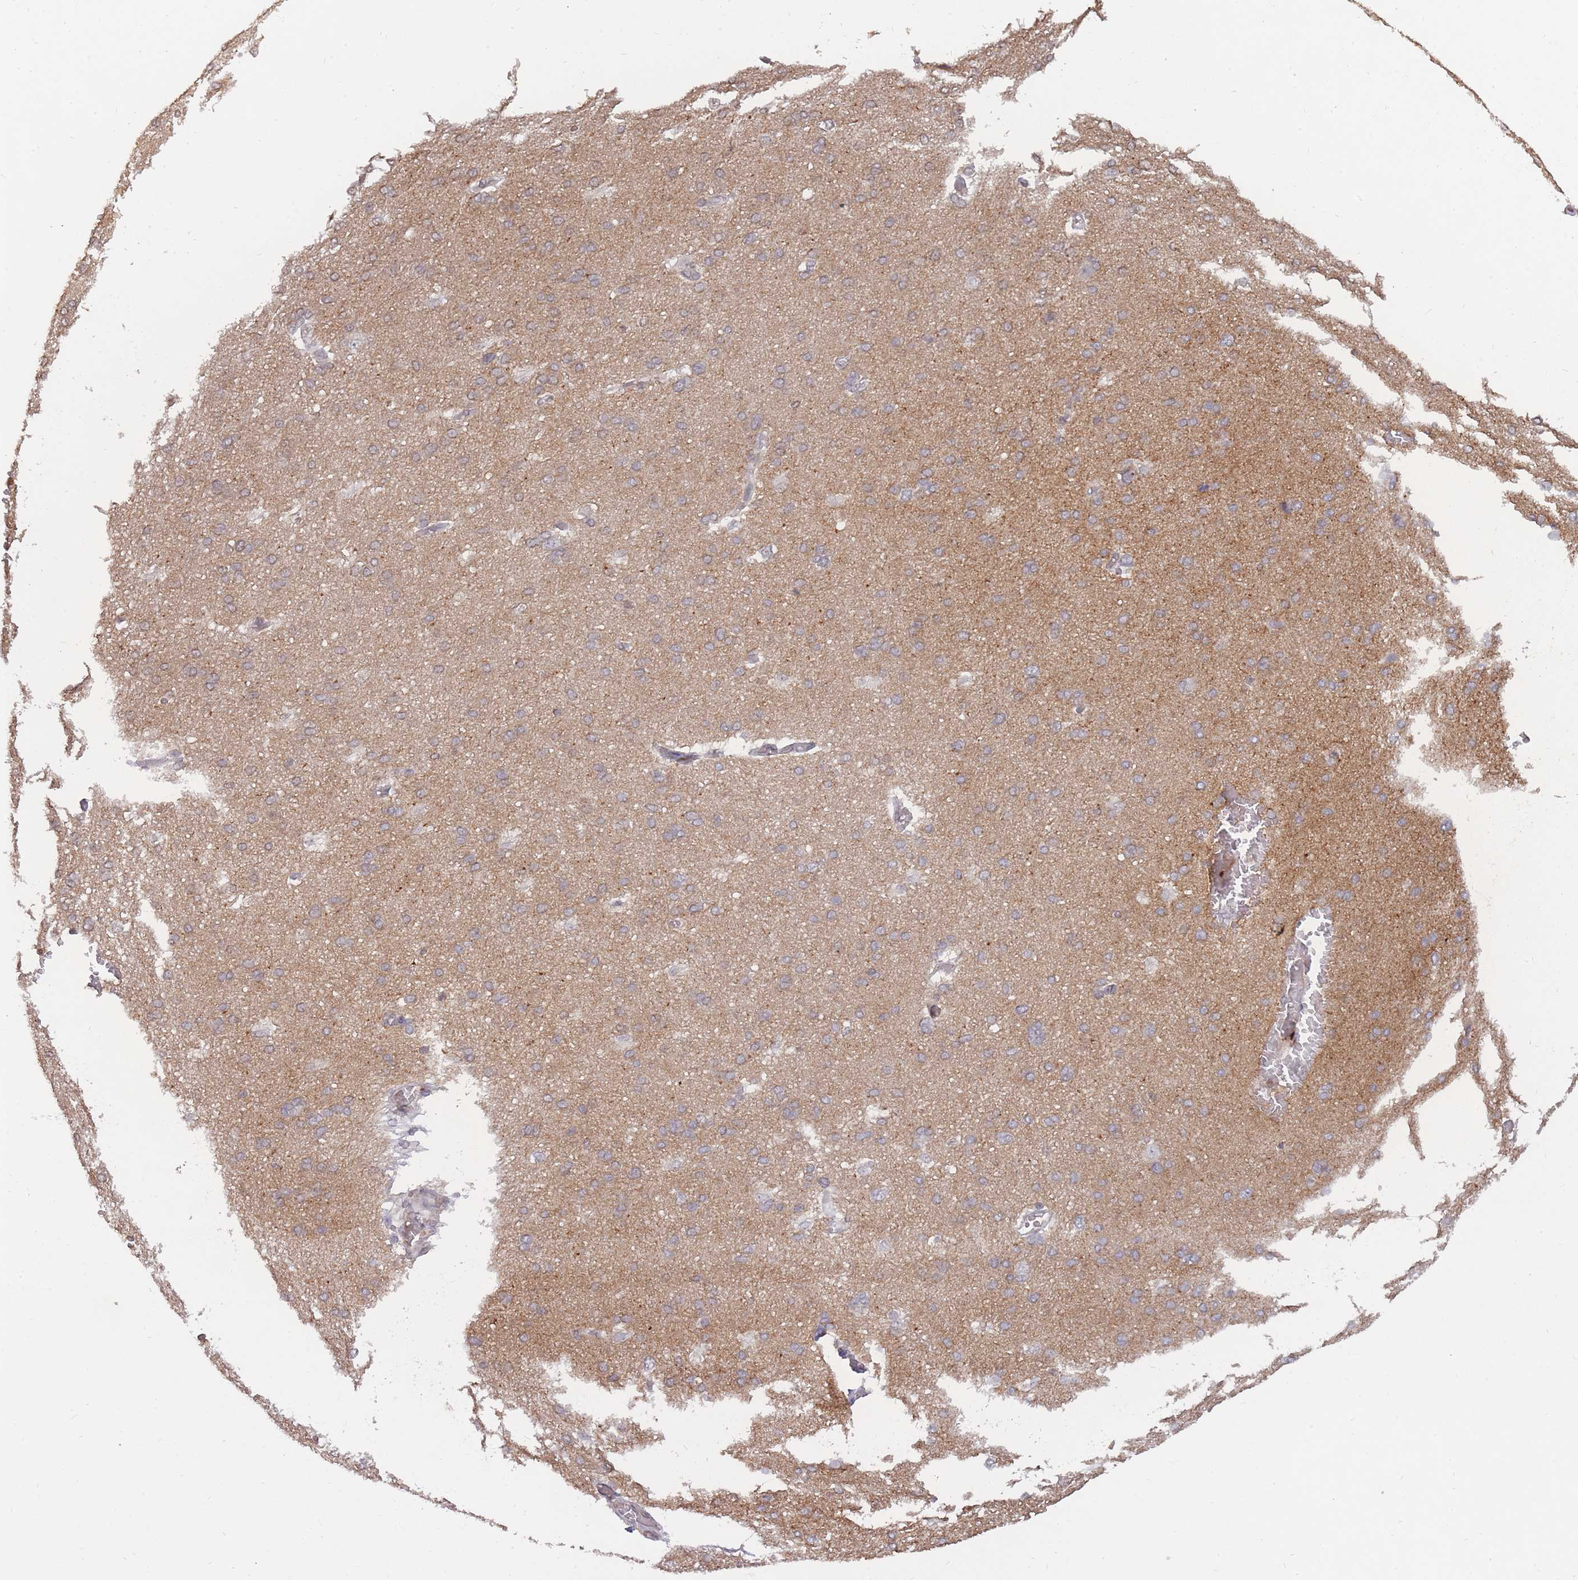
{"staining": {"intensity": "negative", "quantity": "none", "location": "none"}, "tissue": "cerebral cortex", "cell_type": "Endothelial cells", "image_type": "normal", "snomed": [{"axis": "morphology", "description": "Normal tissue, NOS"}, {"axis": "topography", "description": "Cerebral cortex"}], "caption": "Endothelial cells show no significant positivity in normal cerebral cortex.", "gene": "ADCYAP1R1", "patient": {"sex": "male", "age": 62}}